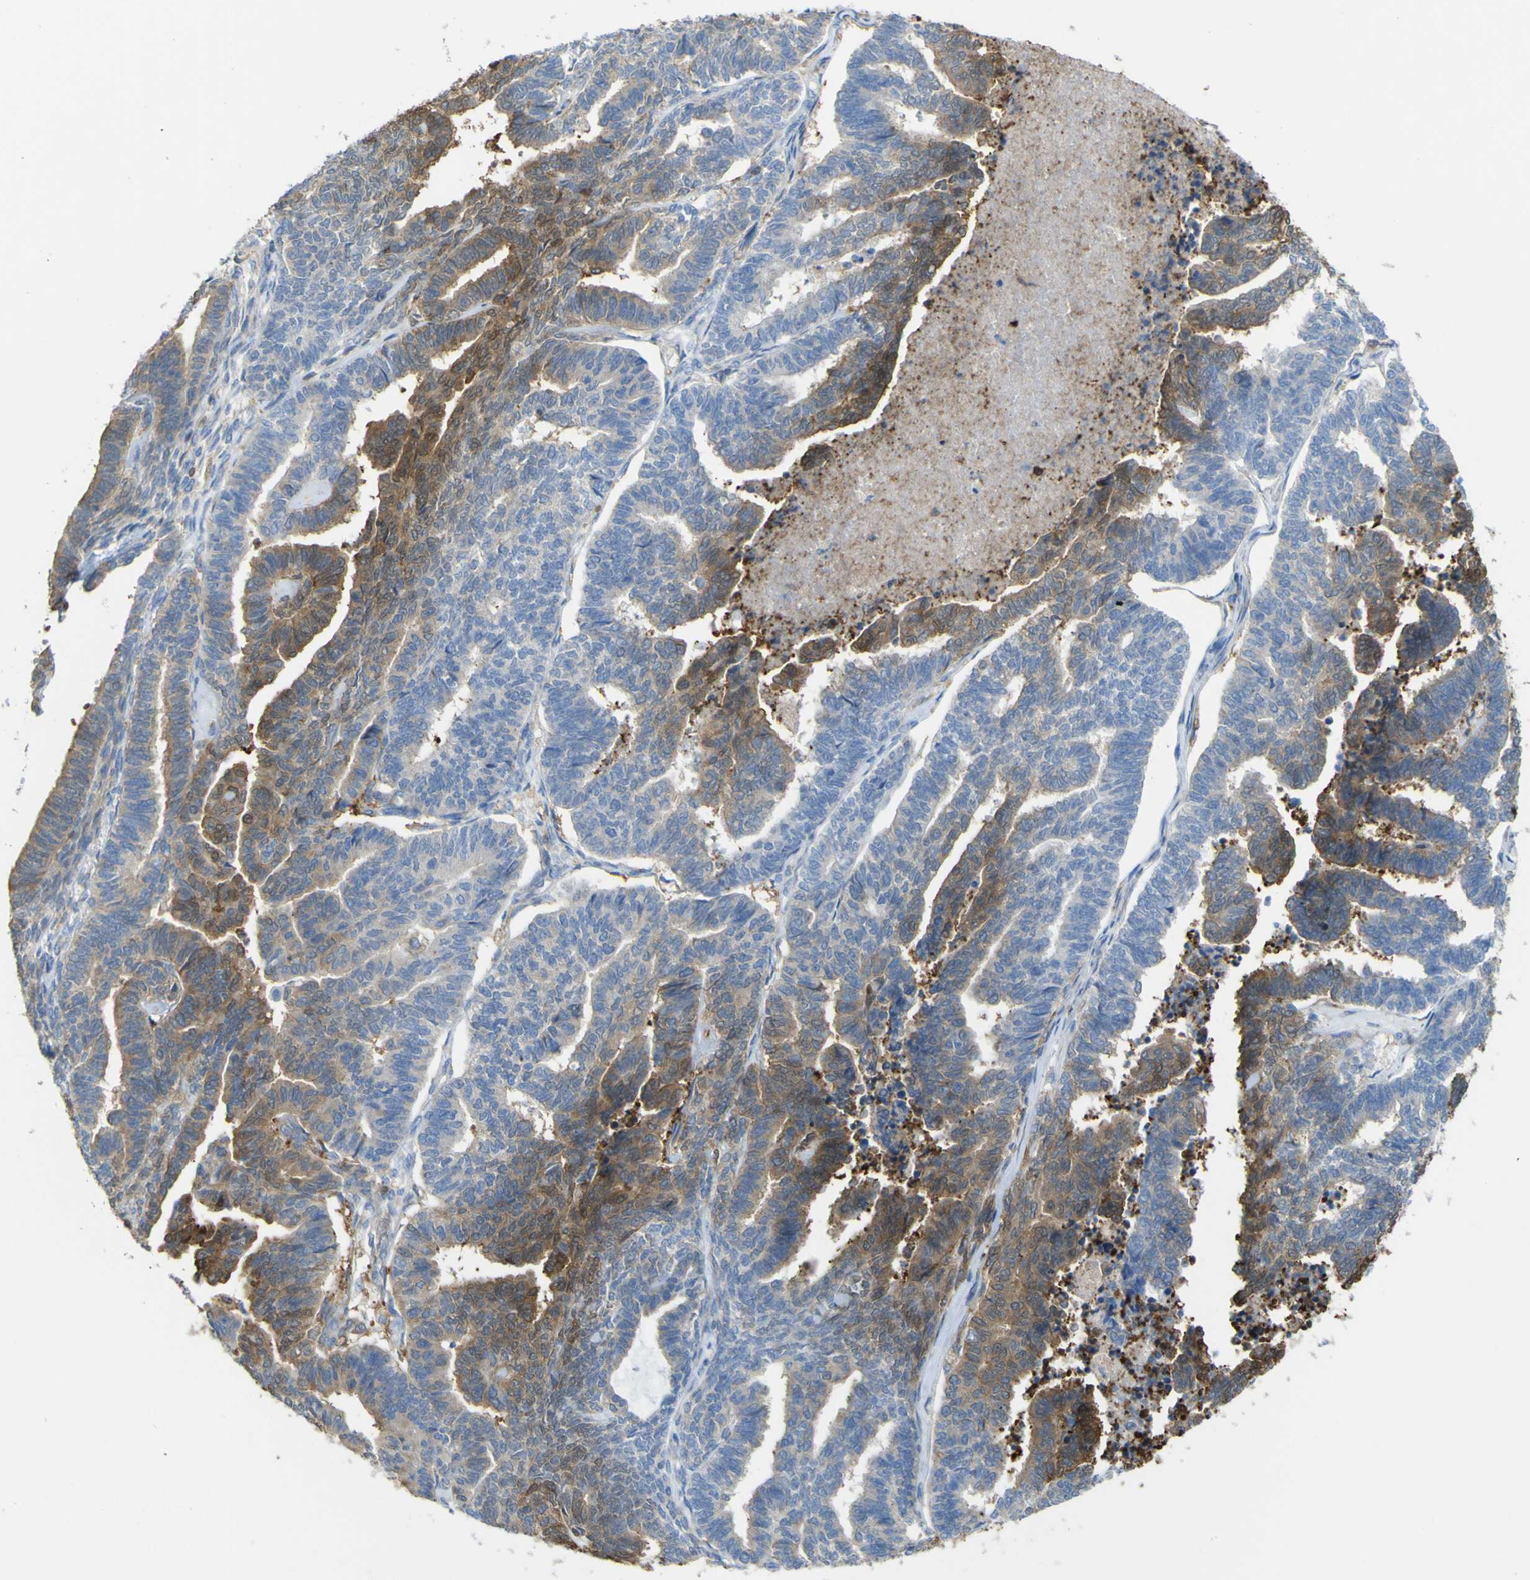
{"staining": {"intensity": "moderate", "quantity": "25%-75%", "location": "cytoplasmic/membranous"}, "tissue": "endometrial cancer", "cell_type": "Tumor cells", "image_type": "cancer", "snomed": [{"axis": "morphology", "description": "Adenocarcinoma, NOS"}, {"axis": "topography", "description": "Endometrium"}], "caption": "IHC histopathology image of human endometrial cancer stained for a protein (brown), which demonstrates medium levels of moderate cytoplasmic/membranous positivity in approximately 25%-75% of tumor cells.", "gene": "ABHD3", "patient": {"sex": "female", "age": 70}}